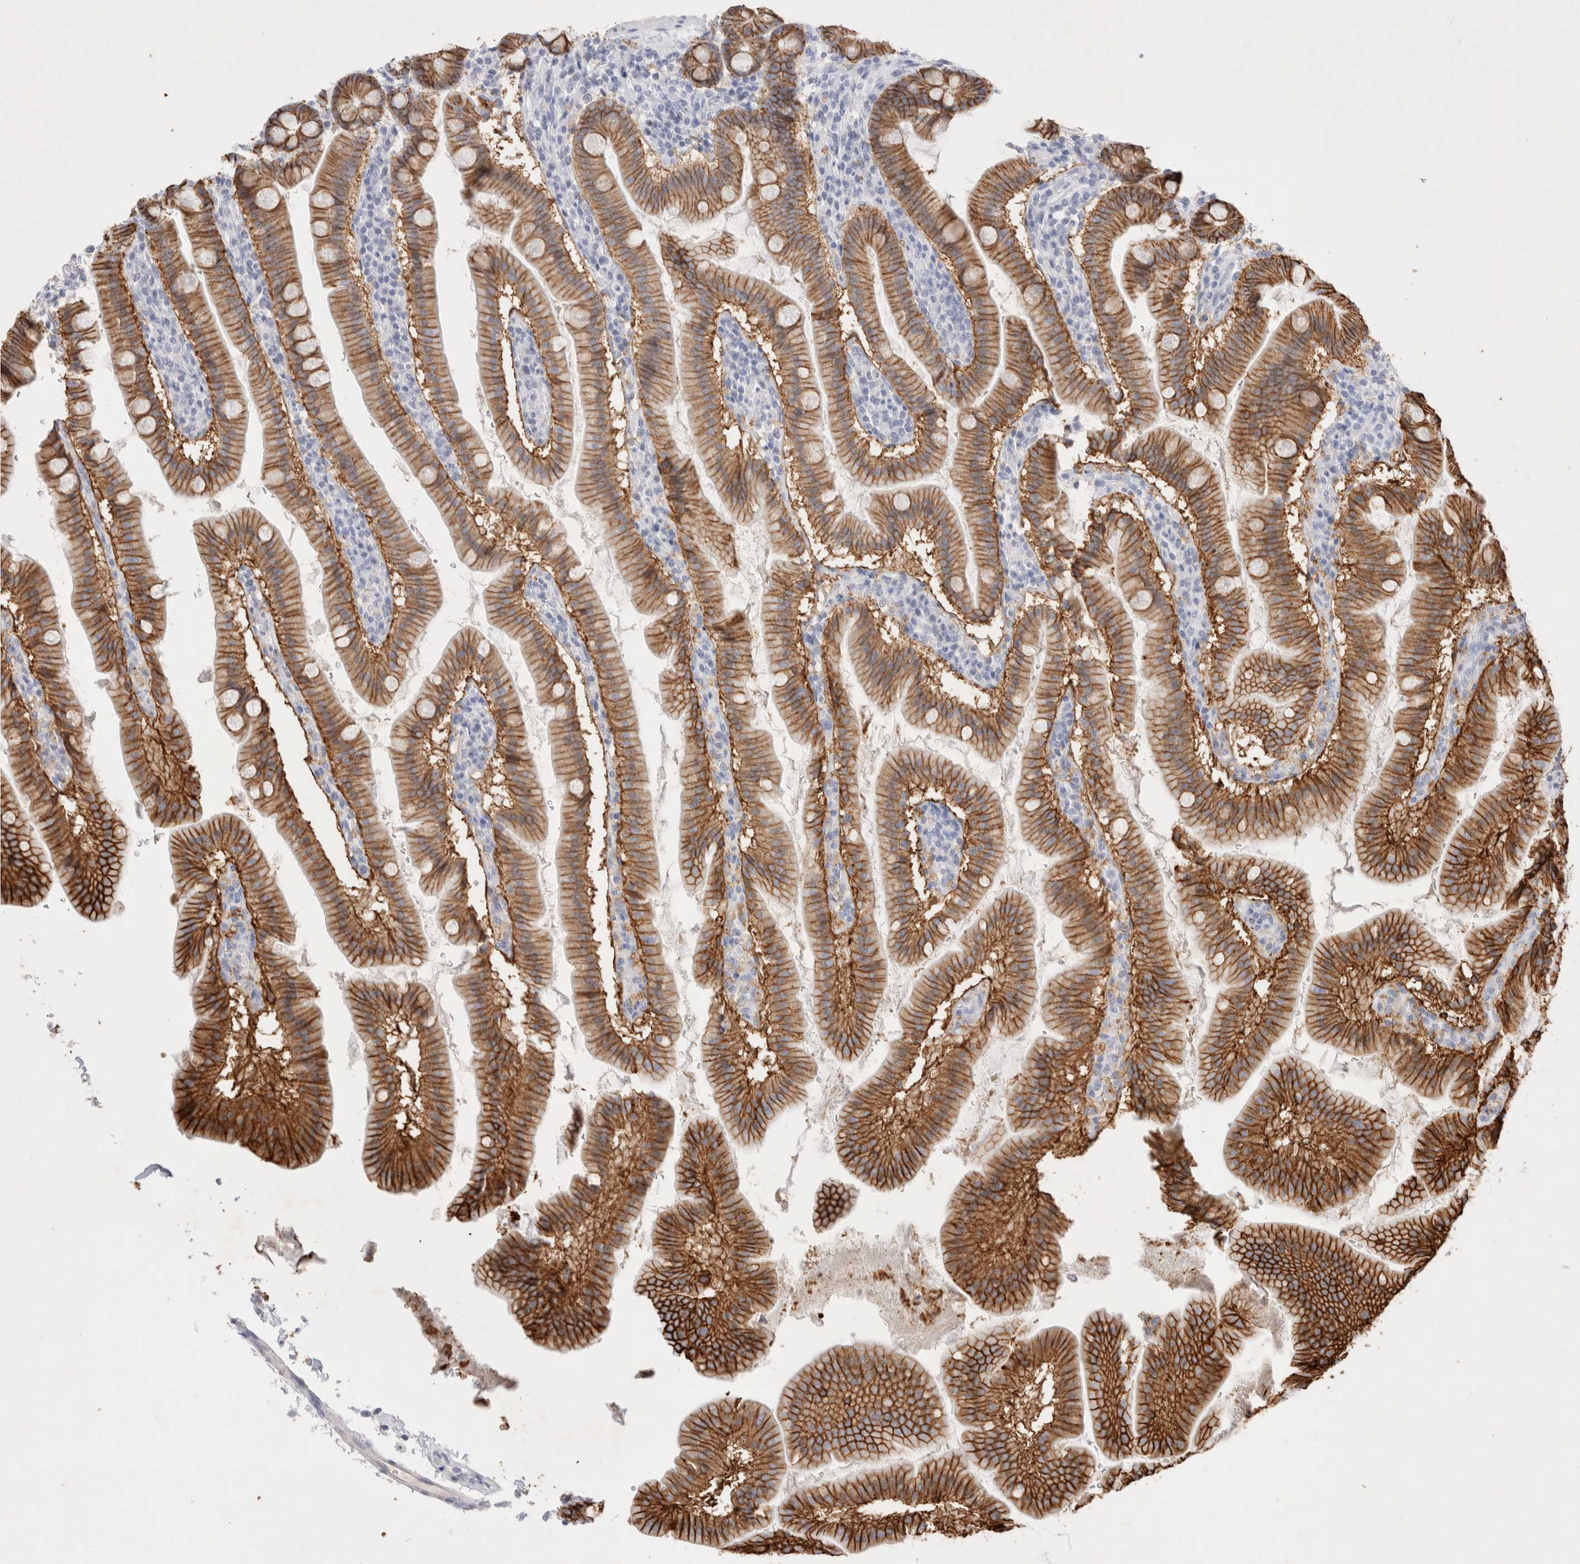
{"staining": {"intensity": "strong", "quantity": ">75%", "location": "cytoplasmic/membranous"}, "tissue": "duodenum", "cell_type": "Glandular cells", "image_type": "normal", "snomed": [{"axis": "morphology", "description": "Normal tissue, NOS"}, {"axis": "morphology", "description": "Adenocarcinoma, NOS"}, {"axis": "topography", "description": "Pancreas"}, {"axis": "topography", "description": "Duodenum"}], "caption": "Strong cytoplasmic/membranous protein staining is appreciated in approximately >75% of glandular cells in duodenum. The staining was performed using DAB (3,3'-diaminobenzidine), with brown indicating positive protein expression. Nuclei are stained blue with hematoxylin.", "gene": "EPCAM", "patient": {"sex": "male", "age": 50}}